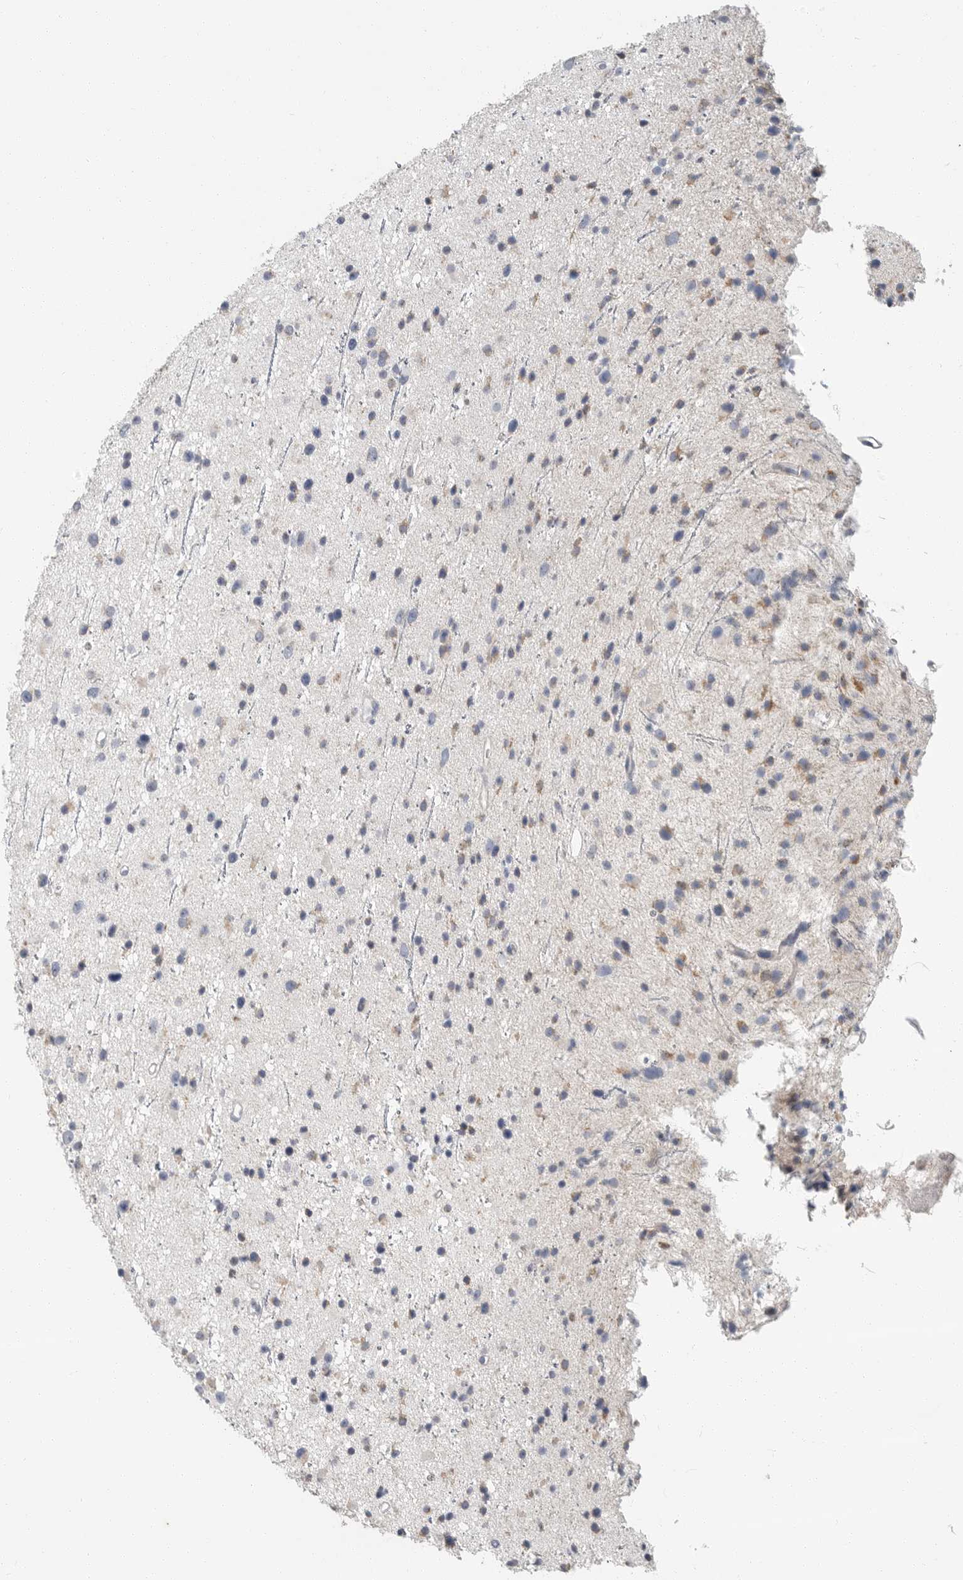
{"staining": {"intensity": "weak", "quantity": "<25%", "location": "cytoplasmic/membranous"}, "tissue": "glioma", "cell_type": "Tumor cells", "image_type": "cancer", "snomed": [{"axis": "morphology", "description": "Glioma, malignant, Low grade"}, {"axis": "topography", "description": "Cerebral cortex"}], "caption": "Tumor cells show no significant expression in malignant low-grade glioma.", "gene": "PLN", "patient": {"sex": "female", "age": 39}}